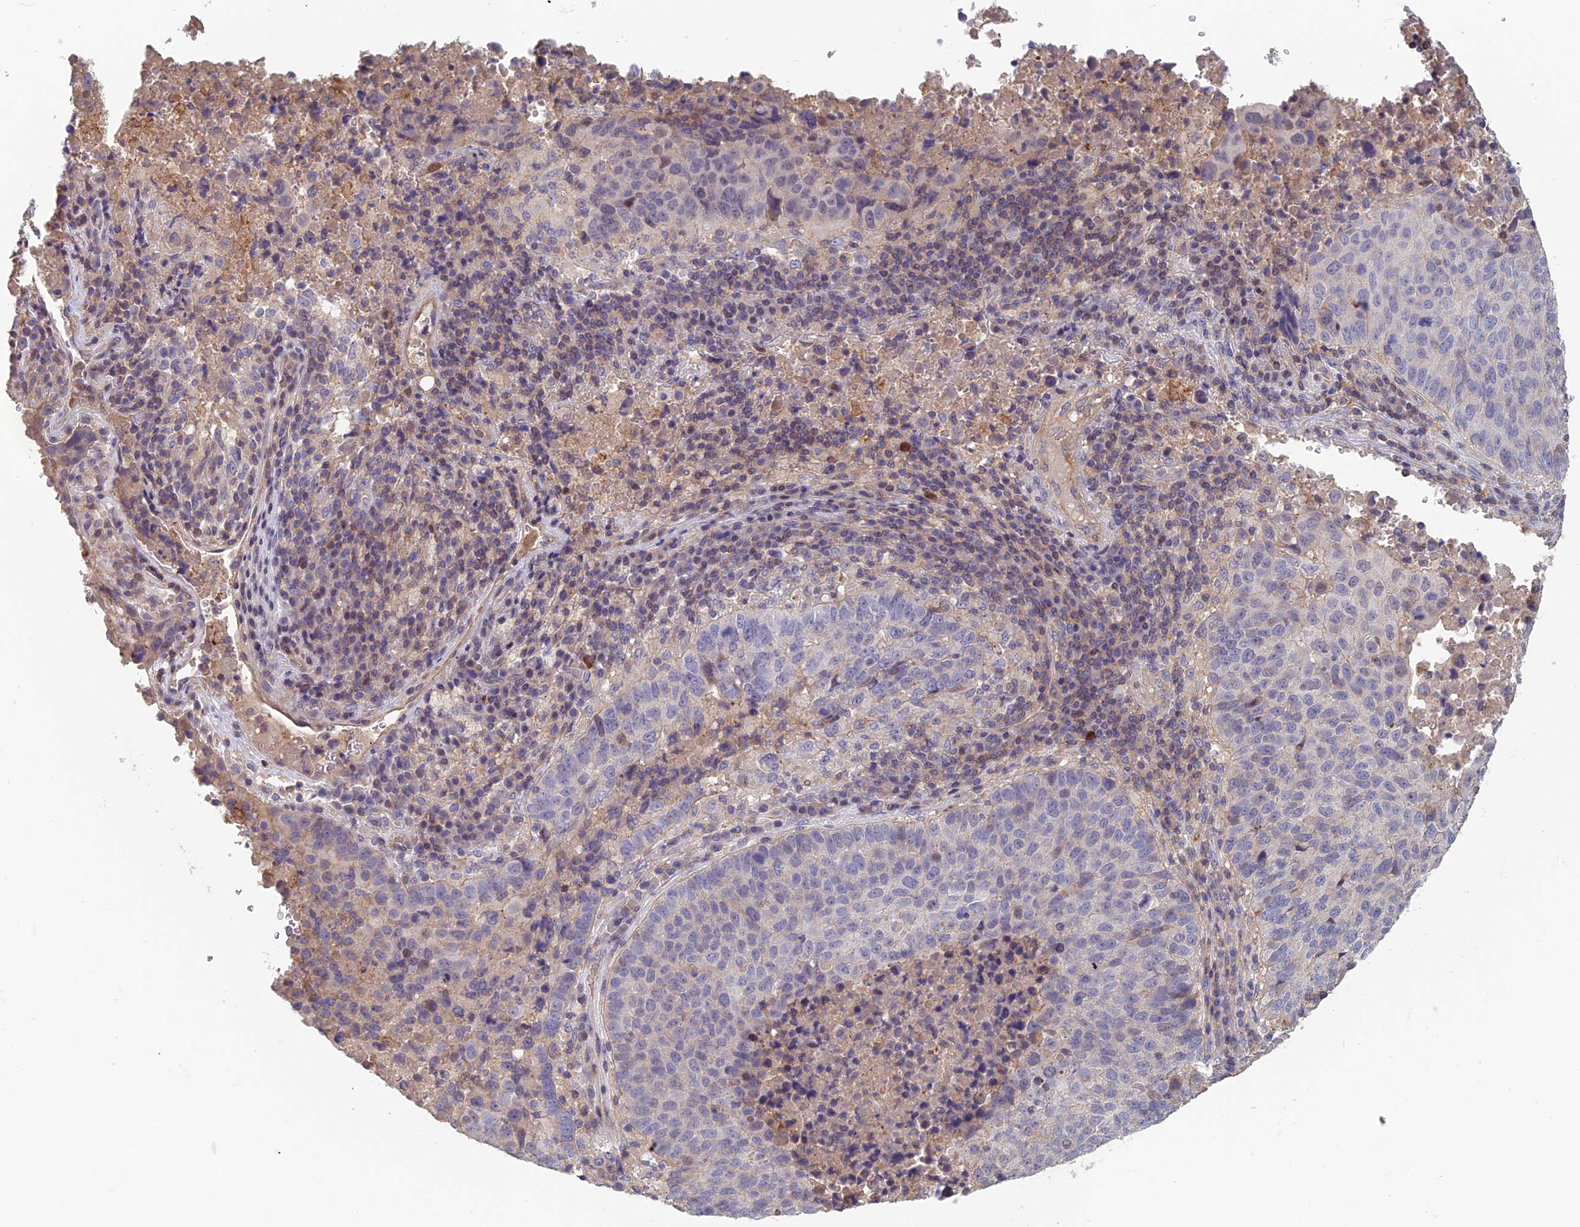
{"staining": {"intensity": "negative", "quantity": "none", "location": "none"}, "tissue": "lung cancer", "cell_type": "Tumor cells", "image_type": "cancer", "snomed": [{"axis": "morphology", "description": "Squamous cell carcinoma, NOS"}, {"axis": "topography", "description": "Lung"}], "caption": "Immunohistochemistry (IHC) histopathology image of lung squamous cell carcinoma stained for a protein (brown), which reveals no positivity in tumor cells.", "gene": "C15orf62", "patient": {"sex": "male", "age": 73}}